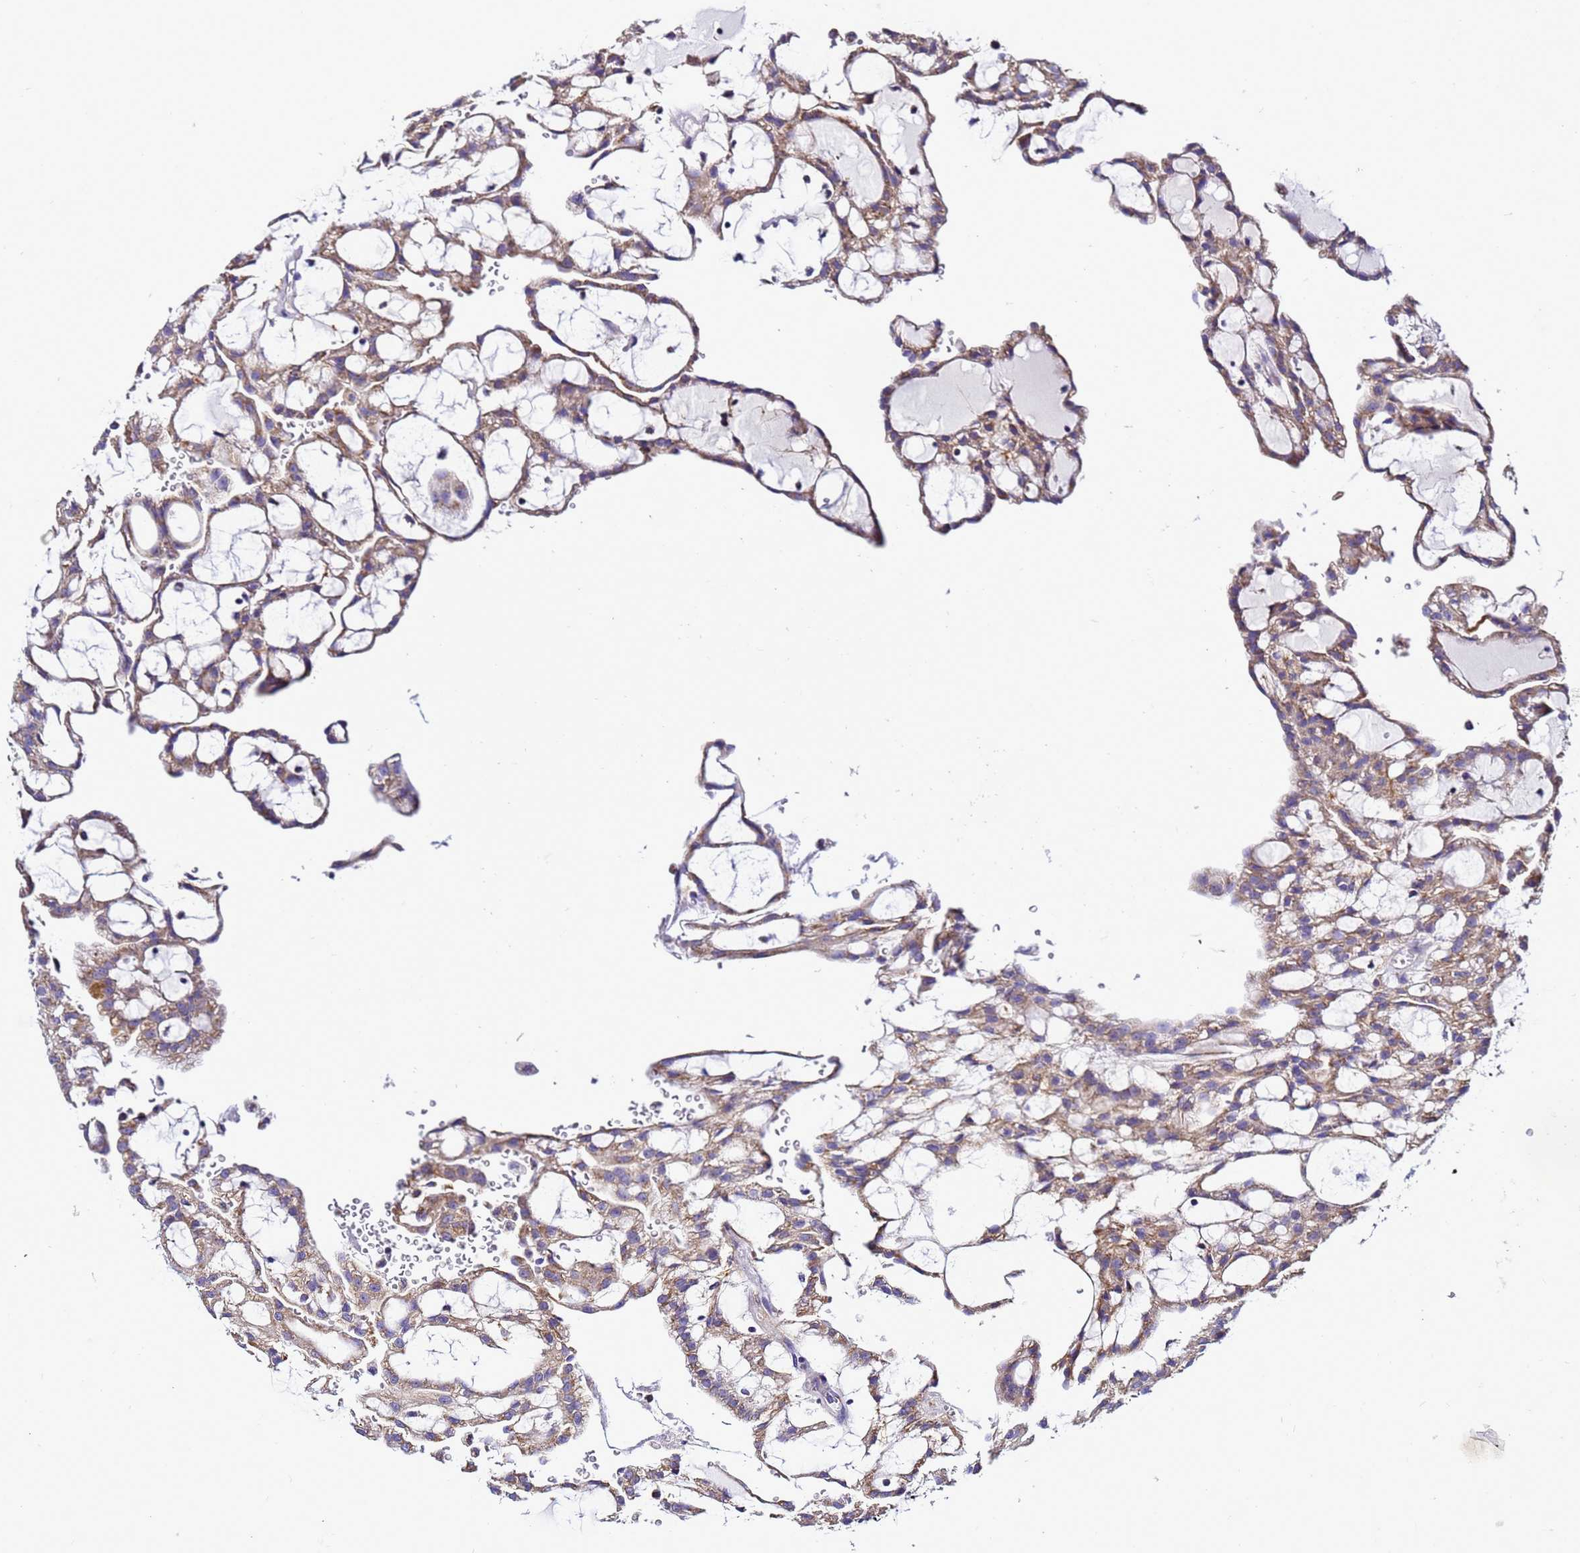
{"staining": {"intensity": "moderate", "quantity": ">75%", "location": "cytoplasmic/membranous"}, "tissue": "renal cancer", "cell_type": "Tumor cells", "image_type": "cancer", "snomed": [{"axis": "morphology", "description": "Adenocarcinoma, NOS"}, {"axis": "topography", "description": "Kidney"}], "caption": "Moderate cytoplasmic/membranous staining is appreciated in approximately >75% of tumor cells in adenocarcinoma (renal).", "gene": "HIGD2A", "patient": {"sex": "male", "age": 63}}